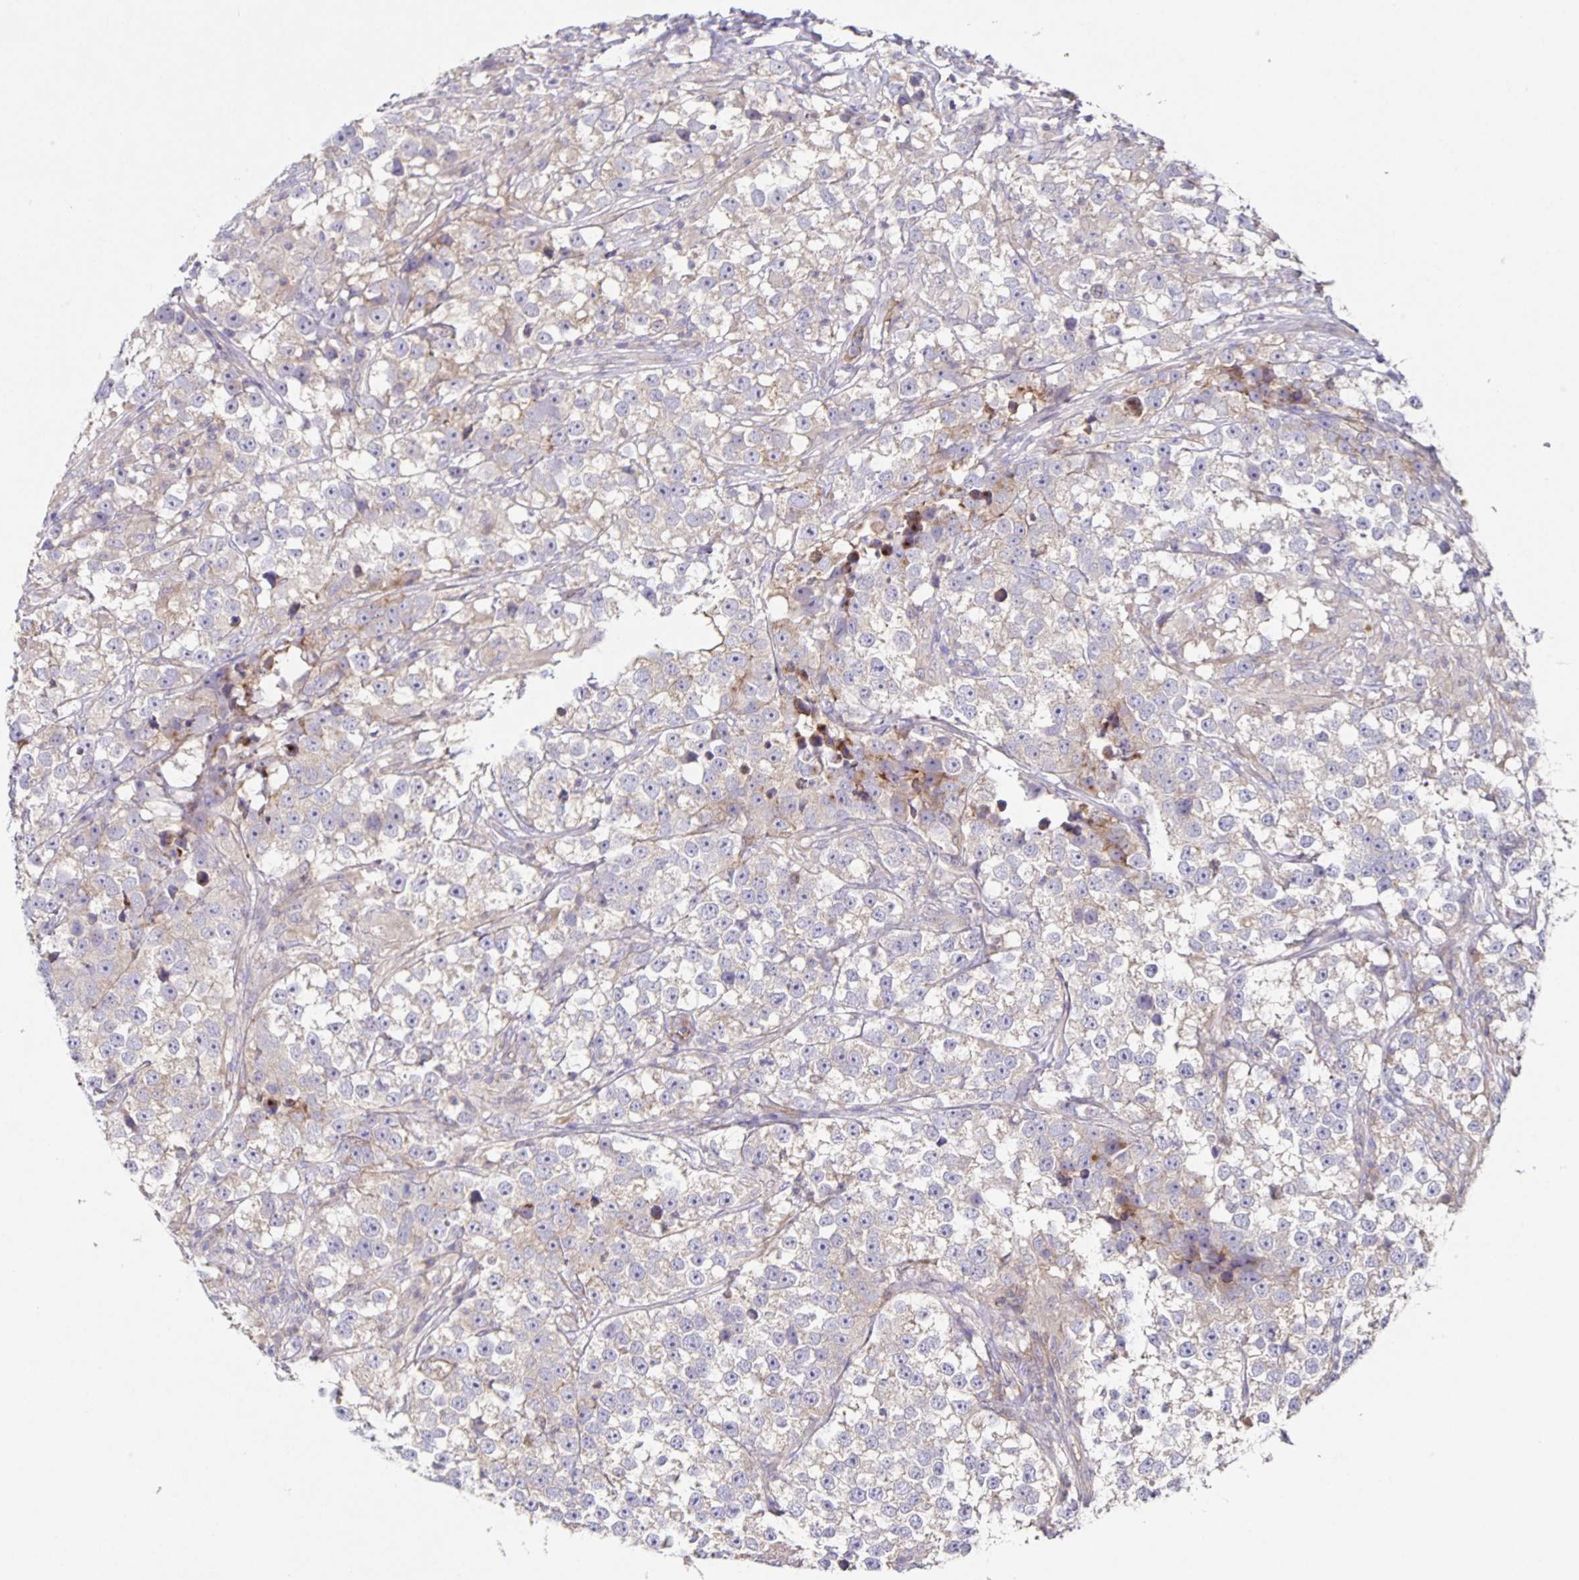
{"staining": {"intensity": "weak", "quantity": "<25%", "location": "cytoplasmic/membranous"}, "tissue": "testis cancer", "cell_type": "Tumor cells", "image_type": "cancer", "snomed": [{"axis": "morphology", "description": "Seminoma, NOS"}, {"axis": "topography", "description": "Testis"}], "caption": "Immunohistochemical staining of human testis cancer (seminoma) exhibits no significant positivity in tumor cells.", "gene": "ITGA2", "patient": {"sex": "male", "age": 46}}